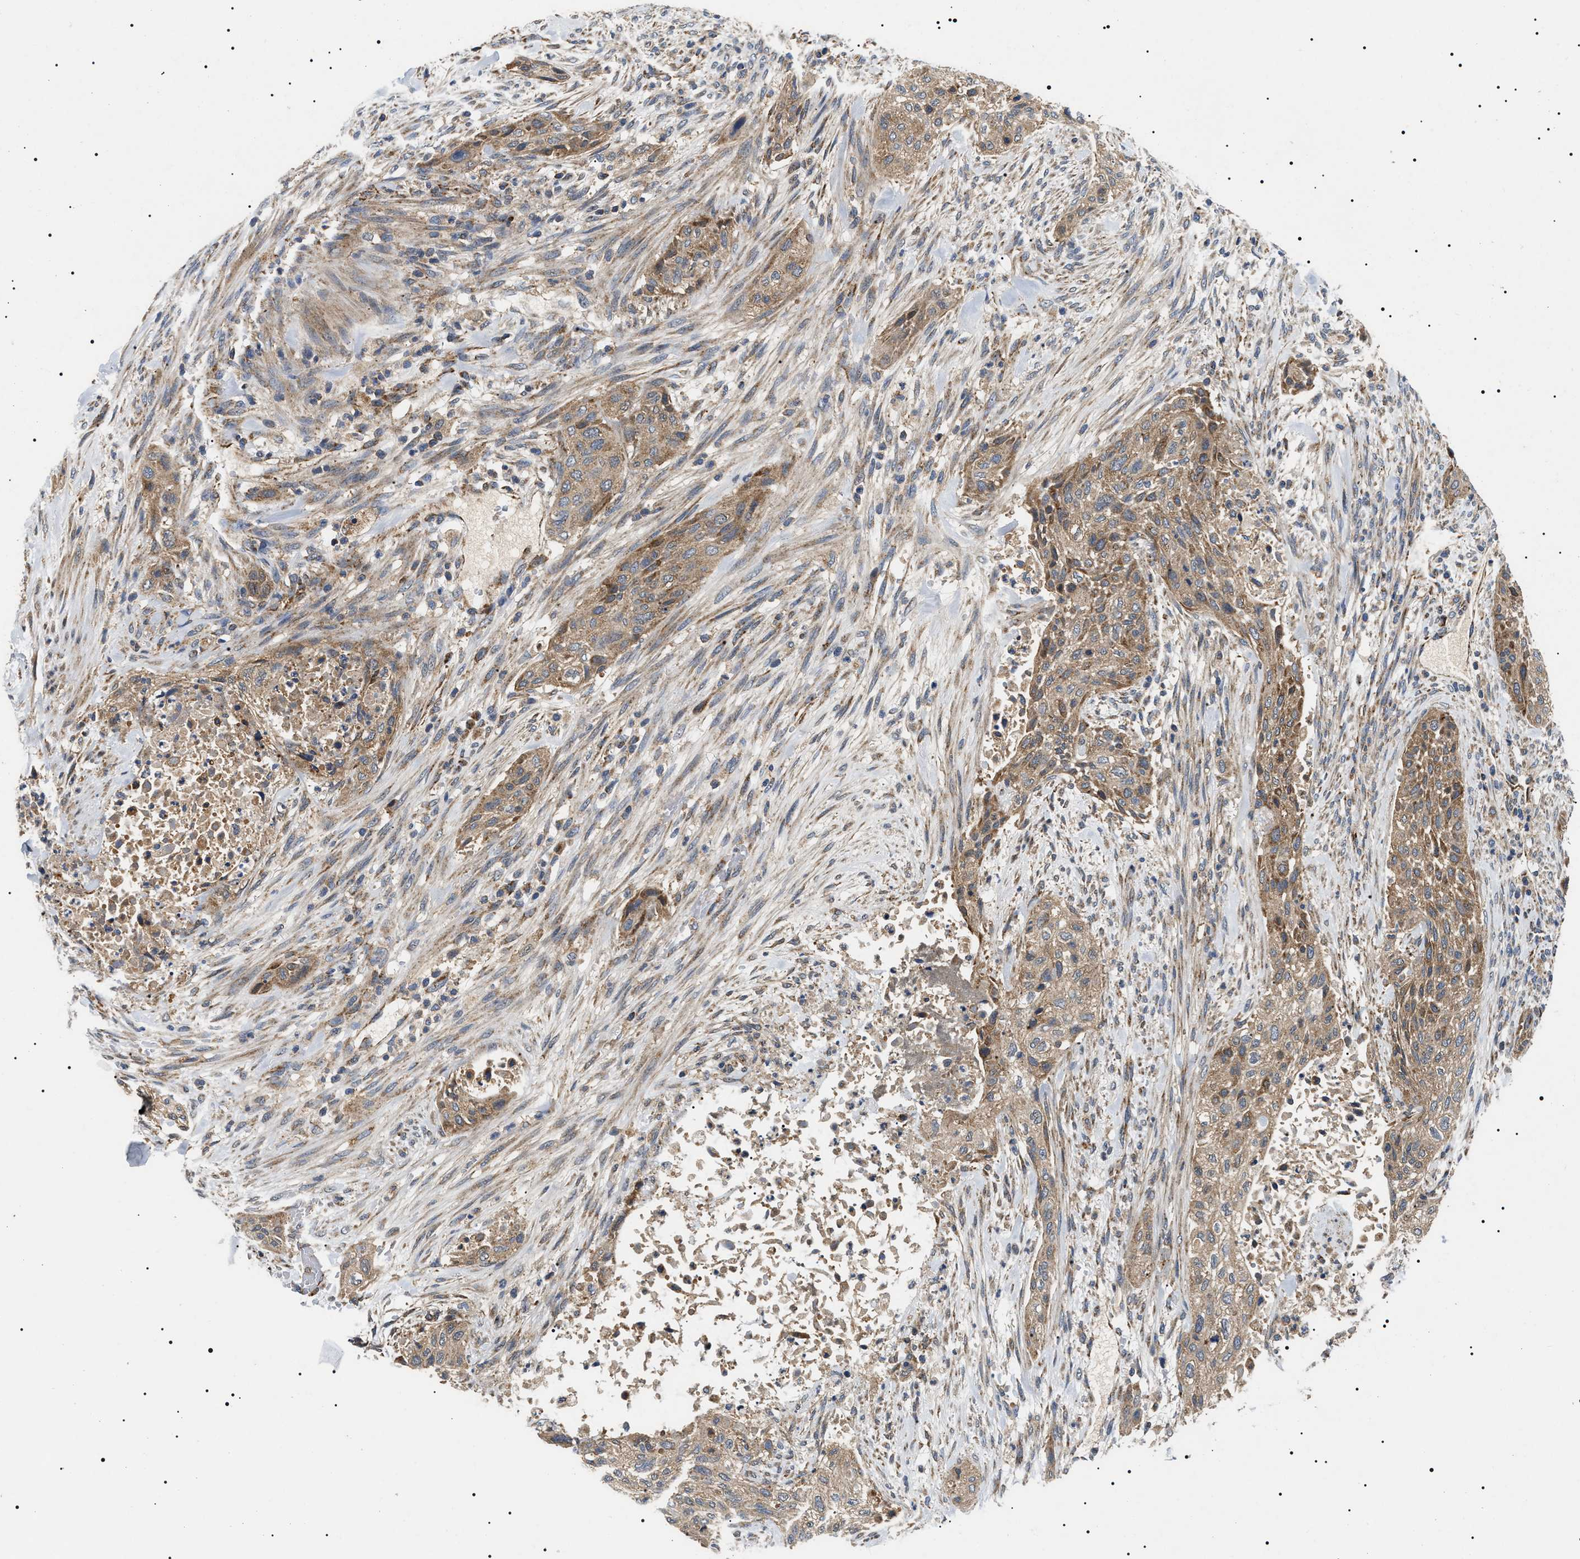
{"staining": {"intensity": "moderate", "quantity": ">75%", "location": "cytoplasmic/membranous"}, "tissue": "urothelial cancer", "cell_type": "Tumor cells", "image_type": "cancer", "snomed": [{"axis": "morphology", "description": "Urothelial carcinoma, Low grade"}, {"axis": "morphology", "description": "Urothelial carcinoma, High grade"}, {"axis": "topography", "description": "Urinary bladder"}], "caption": "IHC image of neoplastic tissue: human high-grade urothelial carcinoma stained using IHC reveals medium levels of moderate protein expression localized specifically in the cytoplasmic/membranous of tumor cells, appearing as a cytoplasmic/membranous brown color.", "gene": "OXSM", "patient": {"sex": "male", "age": 35}}